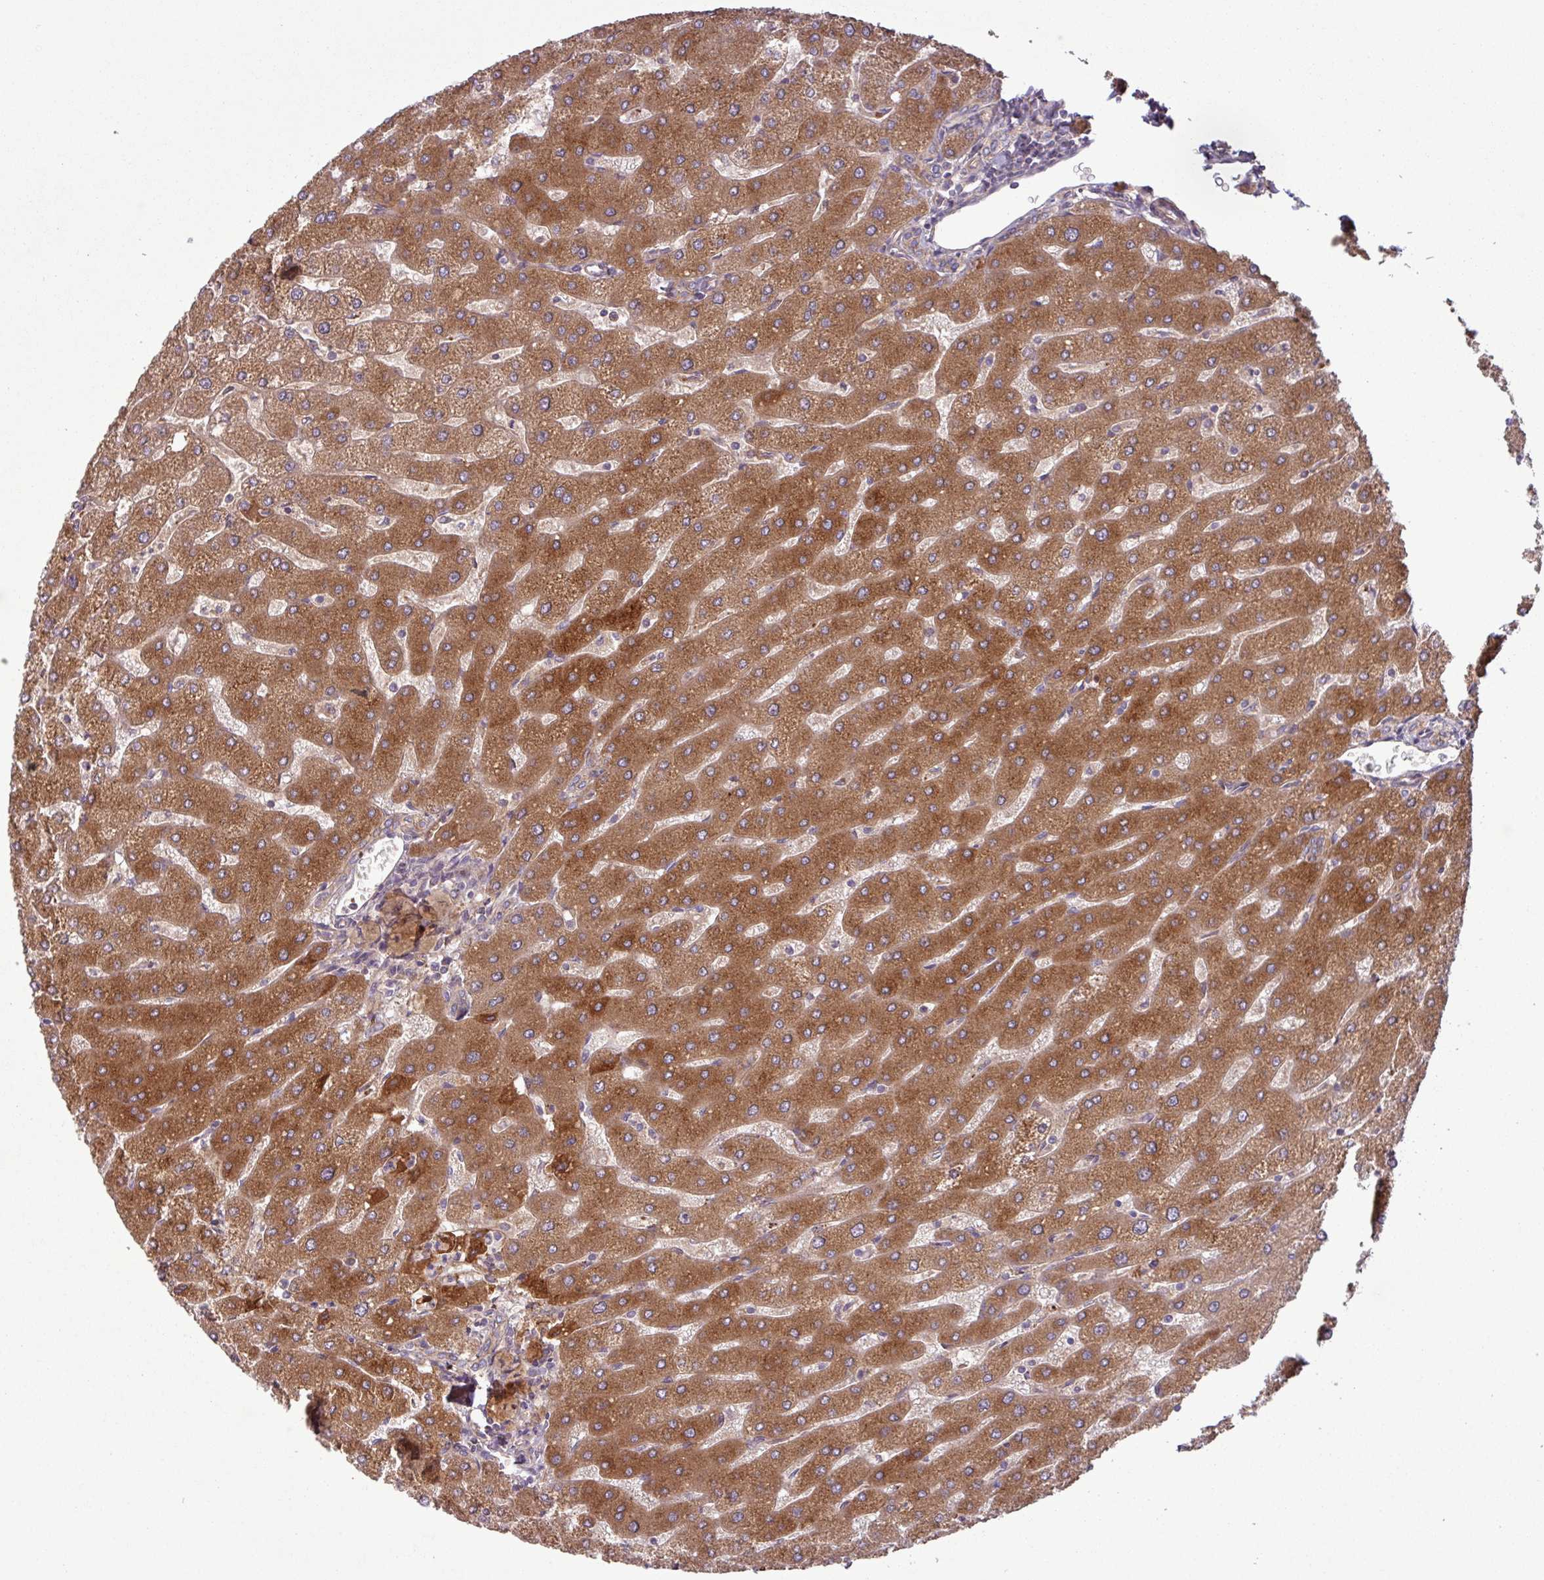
{"staining": {"intensity": "negative", "quantity": "none", "location": "none"}, "tissue": "liver", "cell_type": "Cholangiocytes", "image_type": "normal", "snomed": [{"axis": "morphology", "description": "Normal tissue, NOS"}, {"axis": "topography", "description": "Liver"}], "caption": "Immunohistochemical staining of normal human liver shows no significant positivity in cholangiocytes. The staining was performed using DAB to visualize the protein expression in brown, while the nuclei were stained in blue with hematoxylin (Magnification: 20x).", "gene": "C4A", "patient": {"sex": "male", "age": 67}}